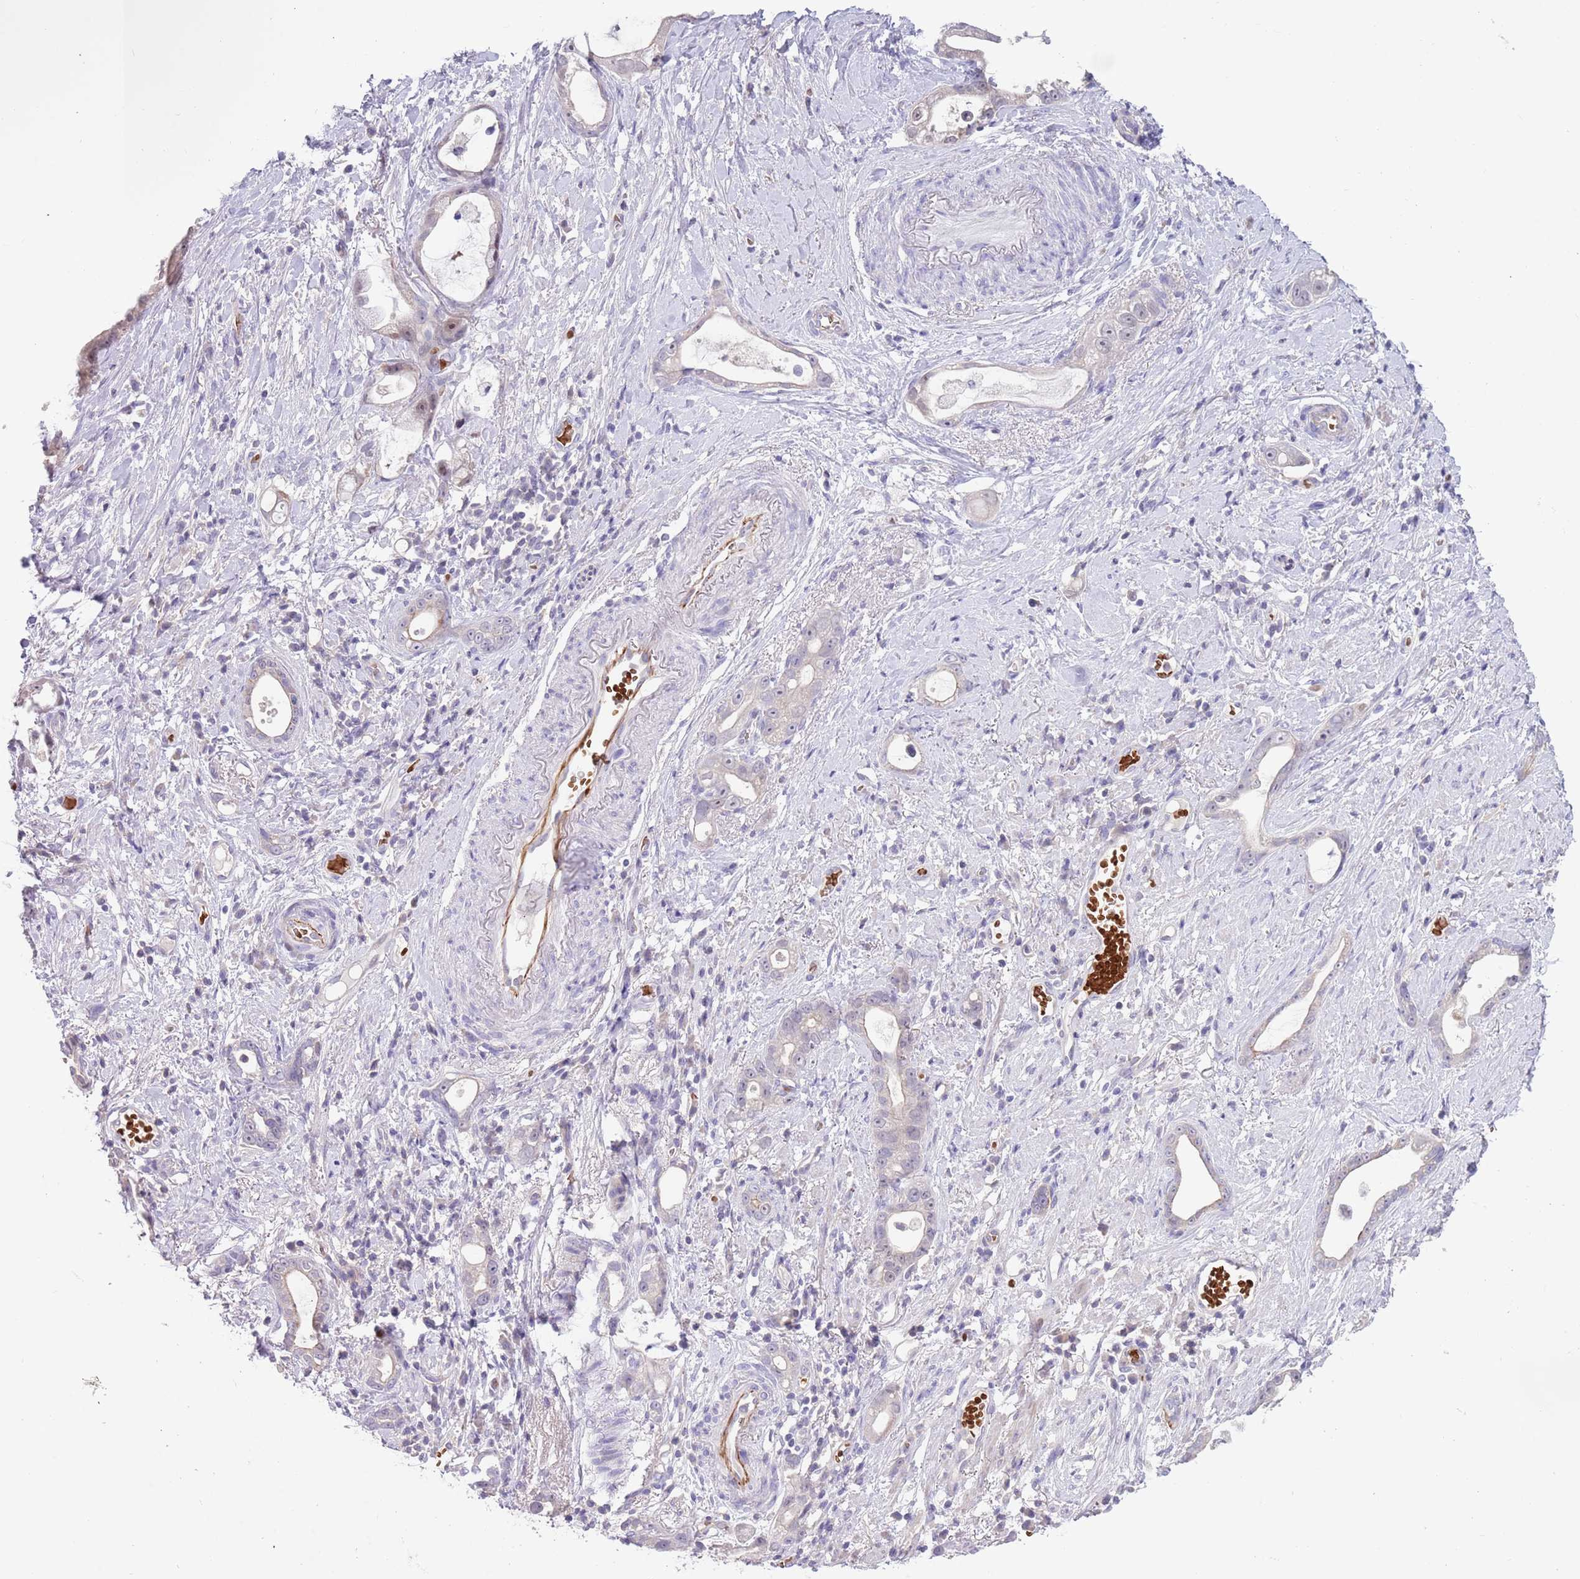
{"staining": {"intensity": "negative", "quantity": "none", "location": "none"}, "tissue": "stomach cancer", "cell_type": "Tumor cells", "image_type": "cancer", "snomed": [{"axis": "morphology", "description": "Adenocarcinoma, NOS"}, {"axis": "topography", "description": "Stomach"}], "caption": "Human adenocarcinoma (stomach) stained for a protein using IHC shows no positivity in tumor cells.", "gene": "ZNF14", "patient": {"sex": "male", "age": 55}}